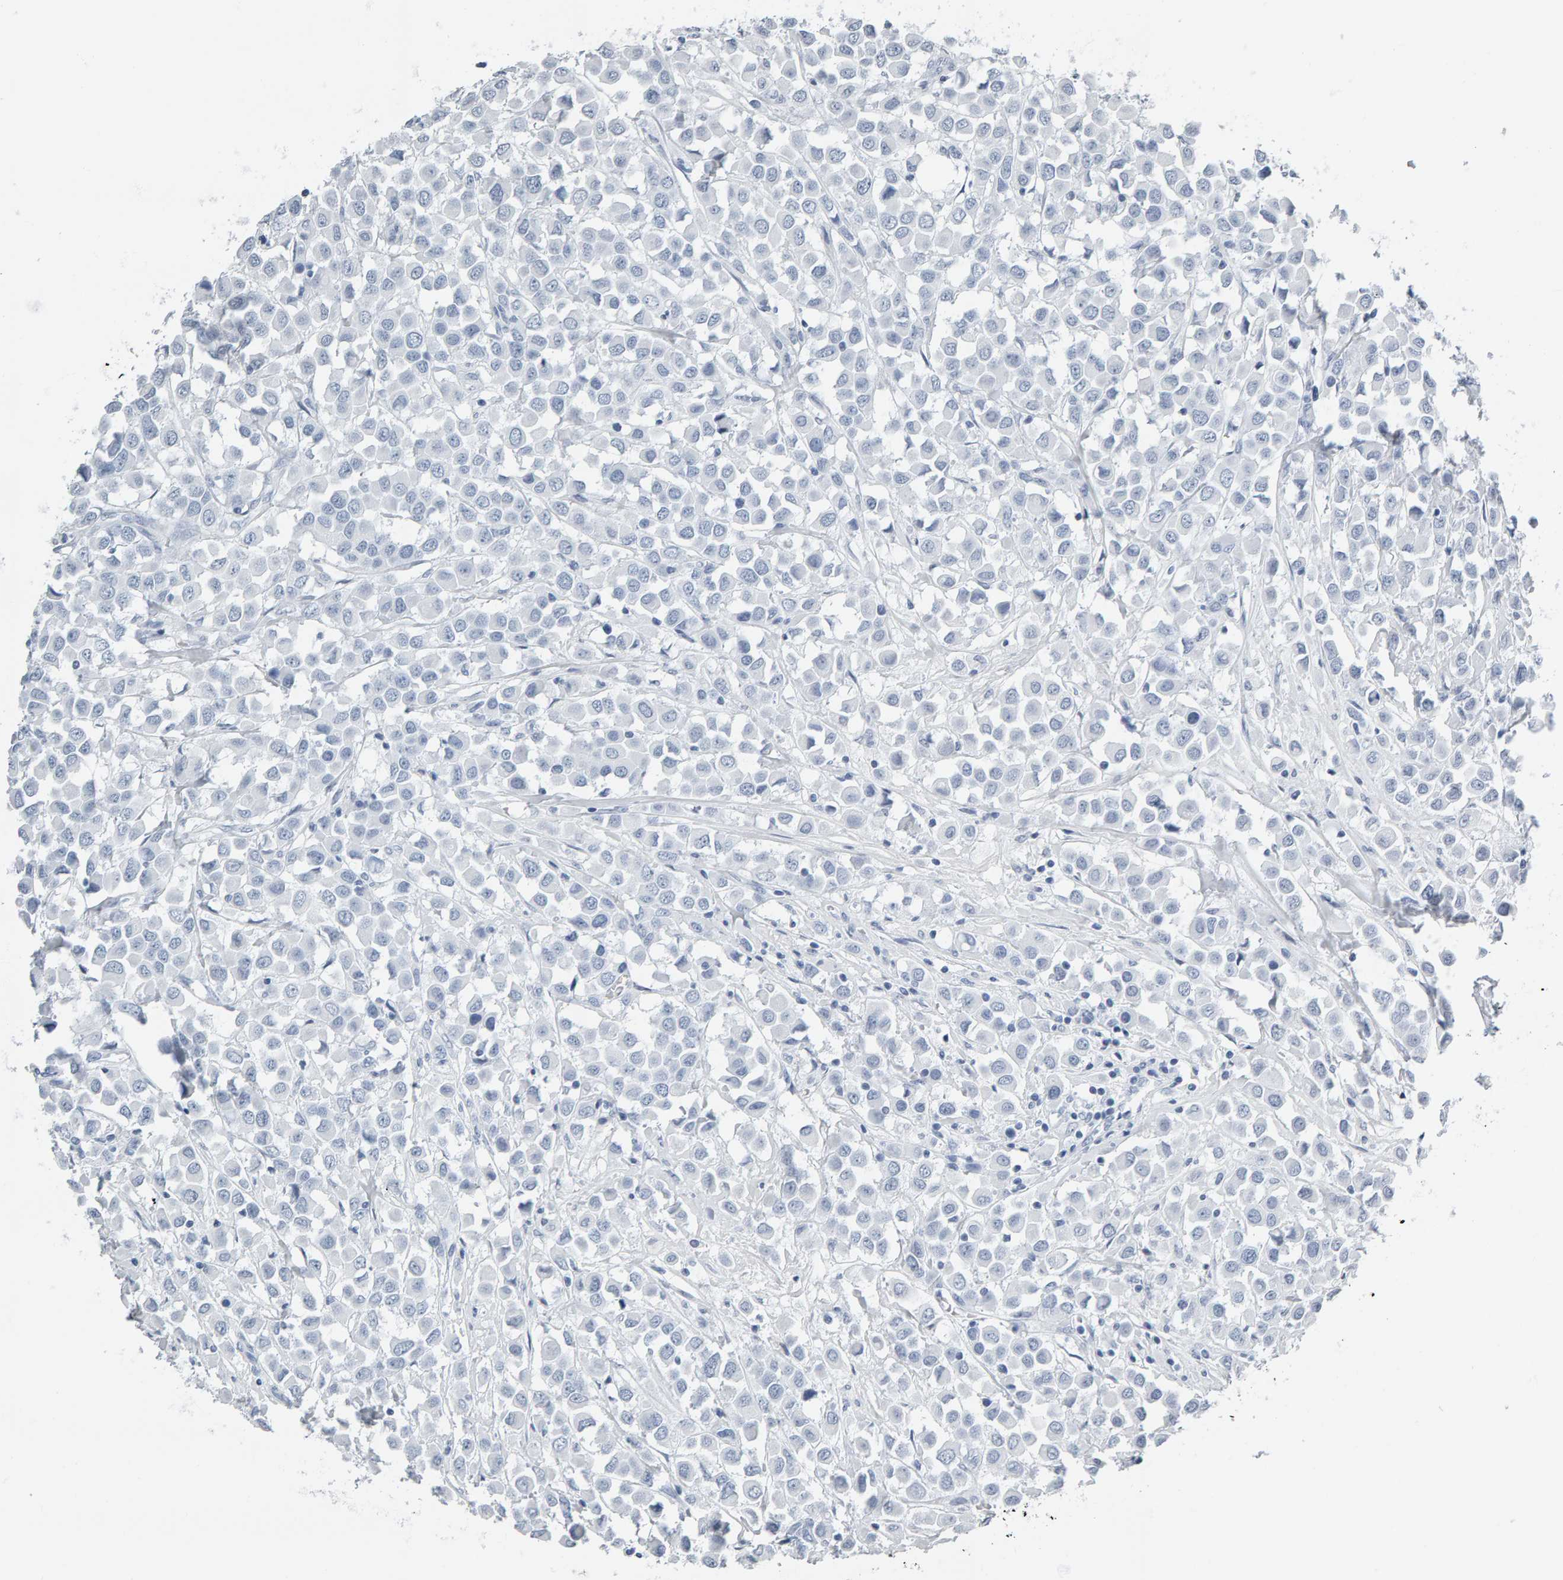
{"staining": {"intensity": "negative", "quantity": "none", "location": "none"}, "tissue": "breast cancer", "cell_type": "Tumor cells", "image_type": "cancer", "snomed": [{"axis": "morphology", "description": "Duct carcinoma"}, {"axis": "topography", "description": "Breast"}], "caption": "Breast cancer was stained to show a protein in brown. There is no significant staining in tumor cells.", "gene": "SPACA3", "patient": {"sex": "female", "age": 61}}